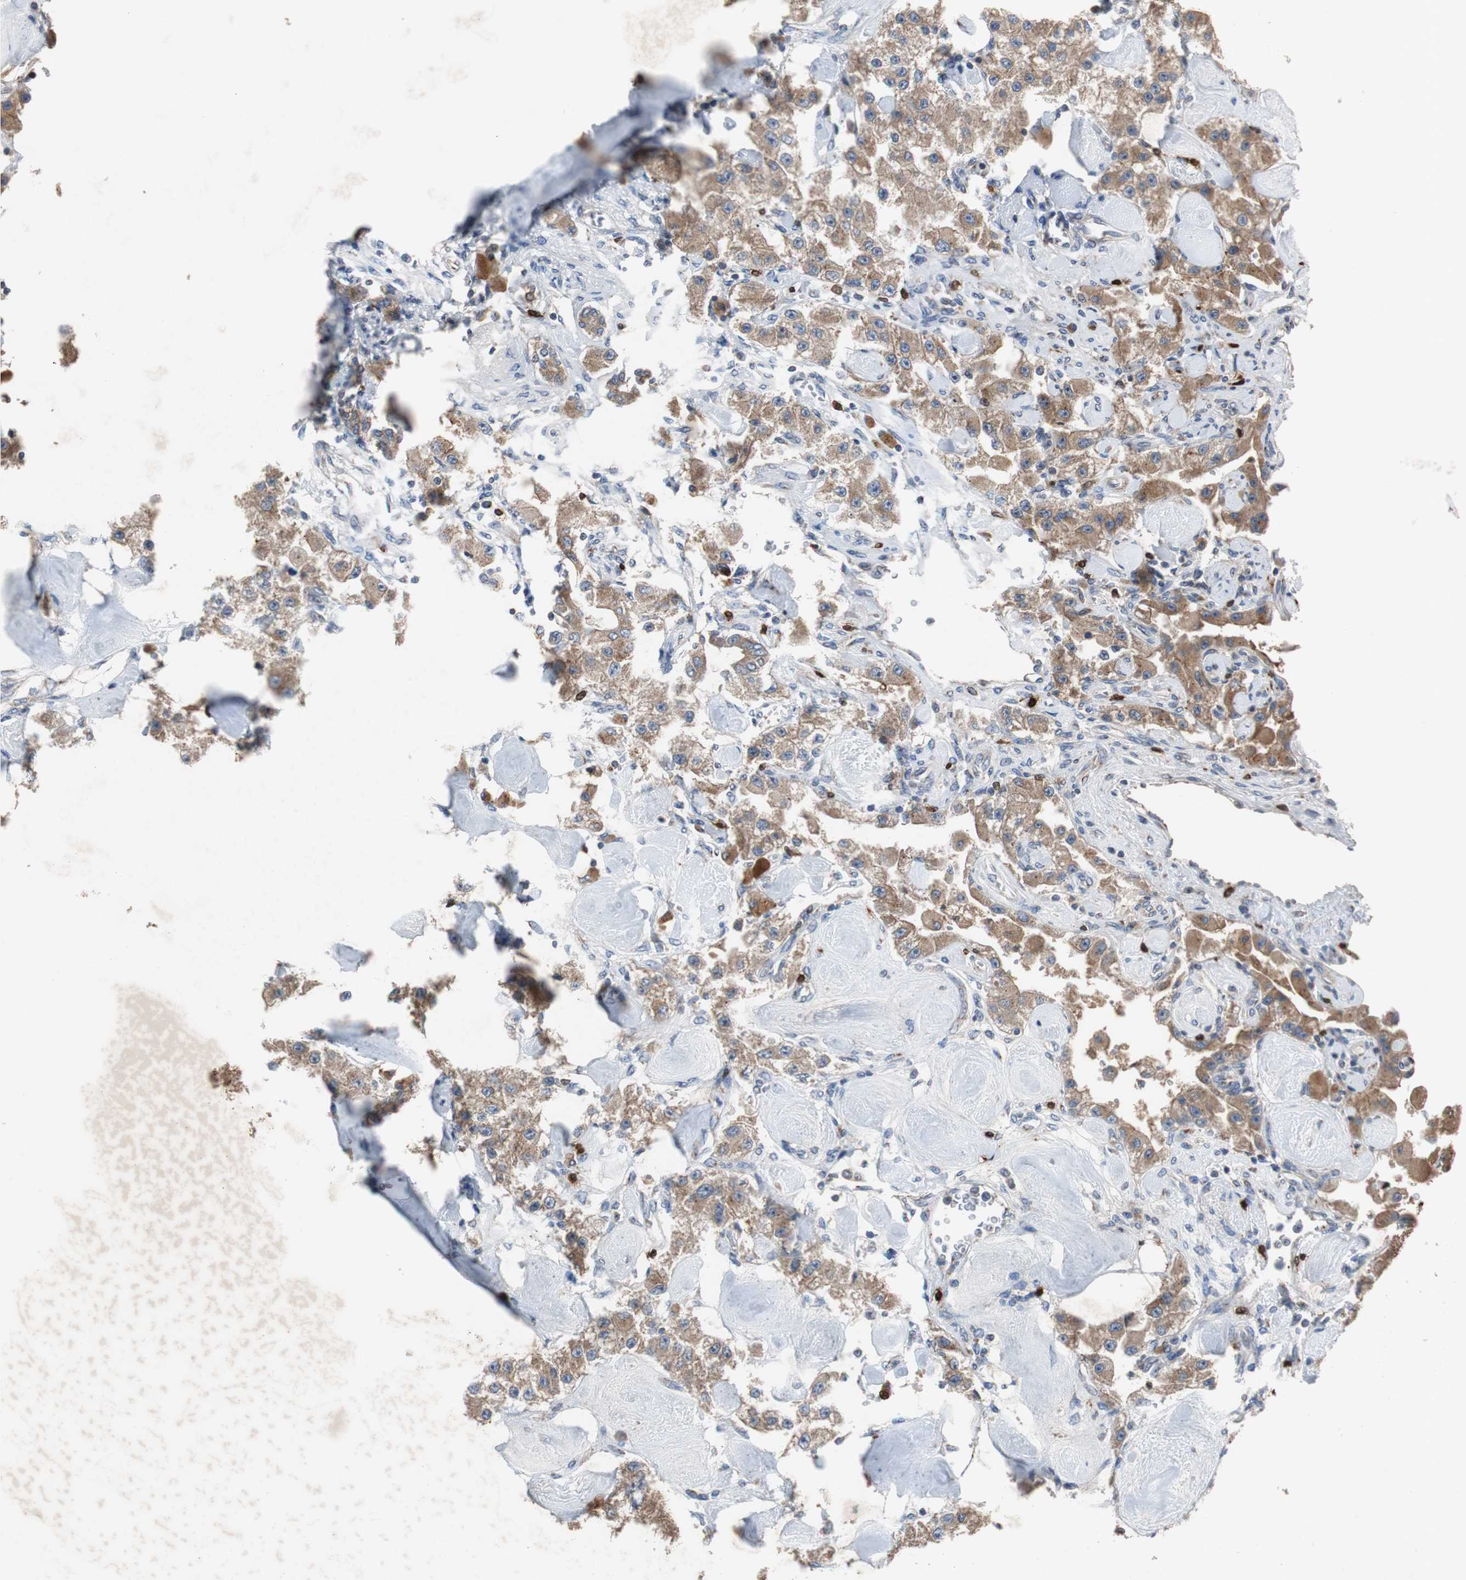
{"staining": {"intensity": "moderate", "quantity": ">75%", "location": "cytoplasmic/membranous"}, "tissue": "carcinoid", "cell_type": "Tumor cells", "image_type": "cancer", "snomed": [{"axis": "morphology", "description": "Carcinoid, malignant, NOS"}, {"axis": "topography", "description": "Pancreas"}], "caption": "Immunohistochemistry staining of malignant carcinoid, which reveals medium levels of moderate cytoplasmic/membranous staining in approximately >75% of tumor cells indicating moderate cytoplasmic/membranous protein staining. The staining was performed using DAB (3,3'-diaminobenzidine) (brown) for protein detection and nuclei were counterstained in hematoxylin (blue).", "gene": "CALB2", "patient": {"sex": "male", "age": 41}}